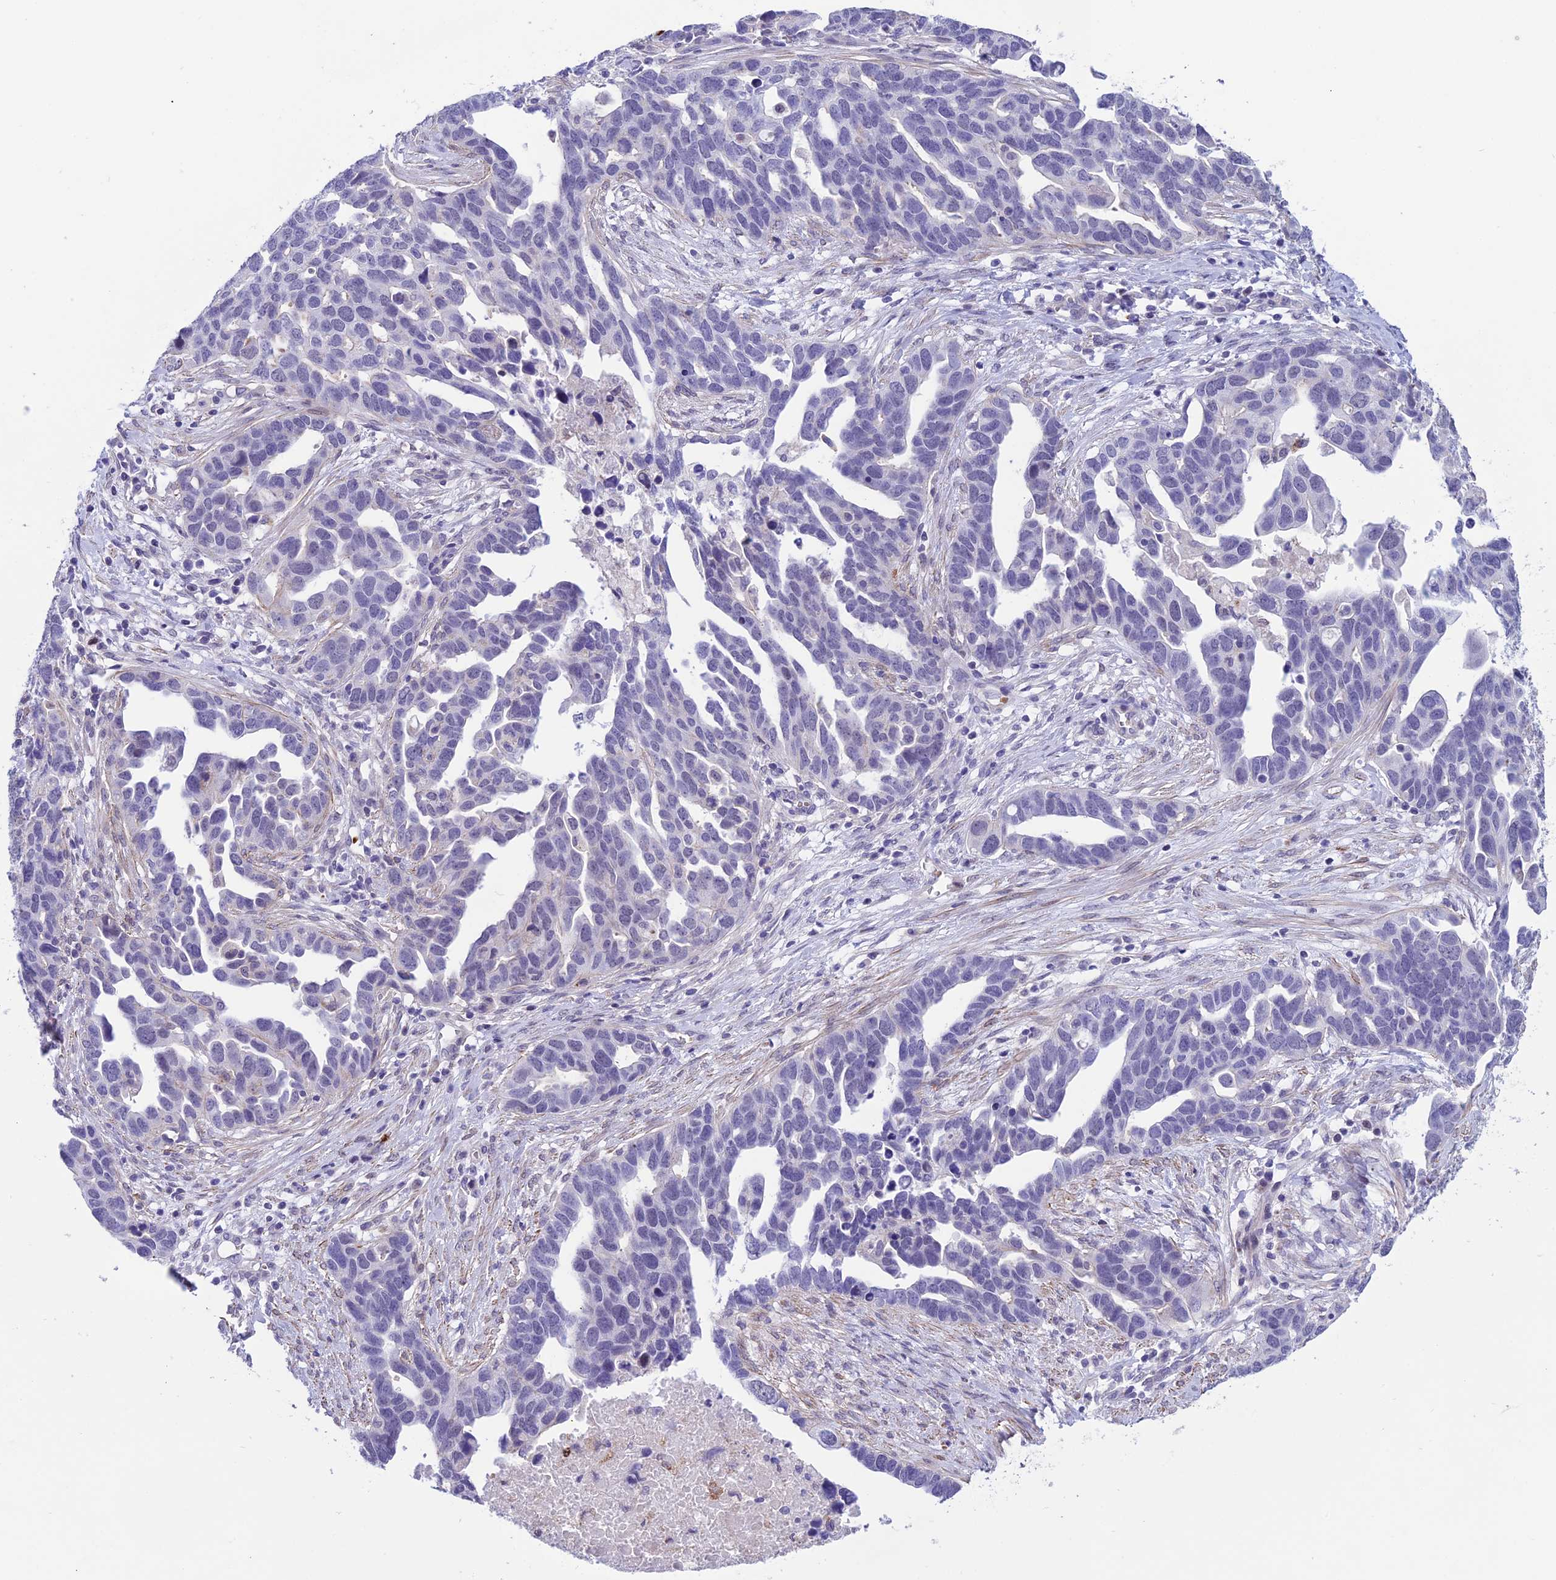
{"staining": {"intensity": "negative", "quantity": "none", "location": "none"}, "tissue": "ovarian cancer", "cell_type": "Tumor cells", "image_type": "cancer", "snomed": [{"axis": "morphology", "description": "Cystadenocarcinoma, serous, NOS"}, {"axis": "topography", "description": "Ovary"}], "caption": "IHC of ovarian cancer reveals no staining in tumor cells.", "gene": "COL6A6", "patient": {"sex": "female", "age": 54}}